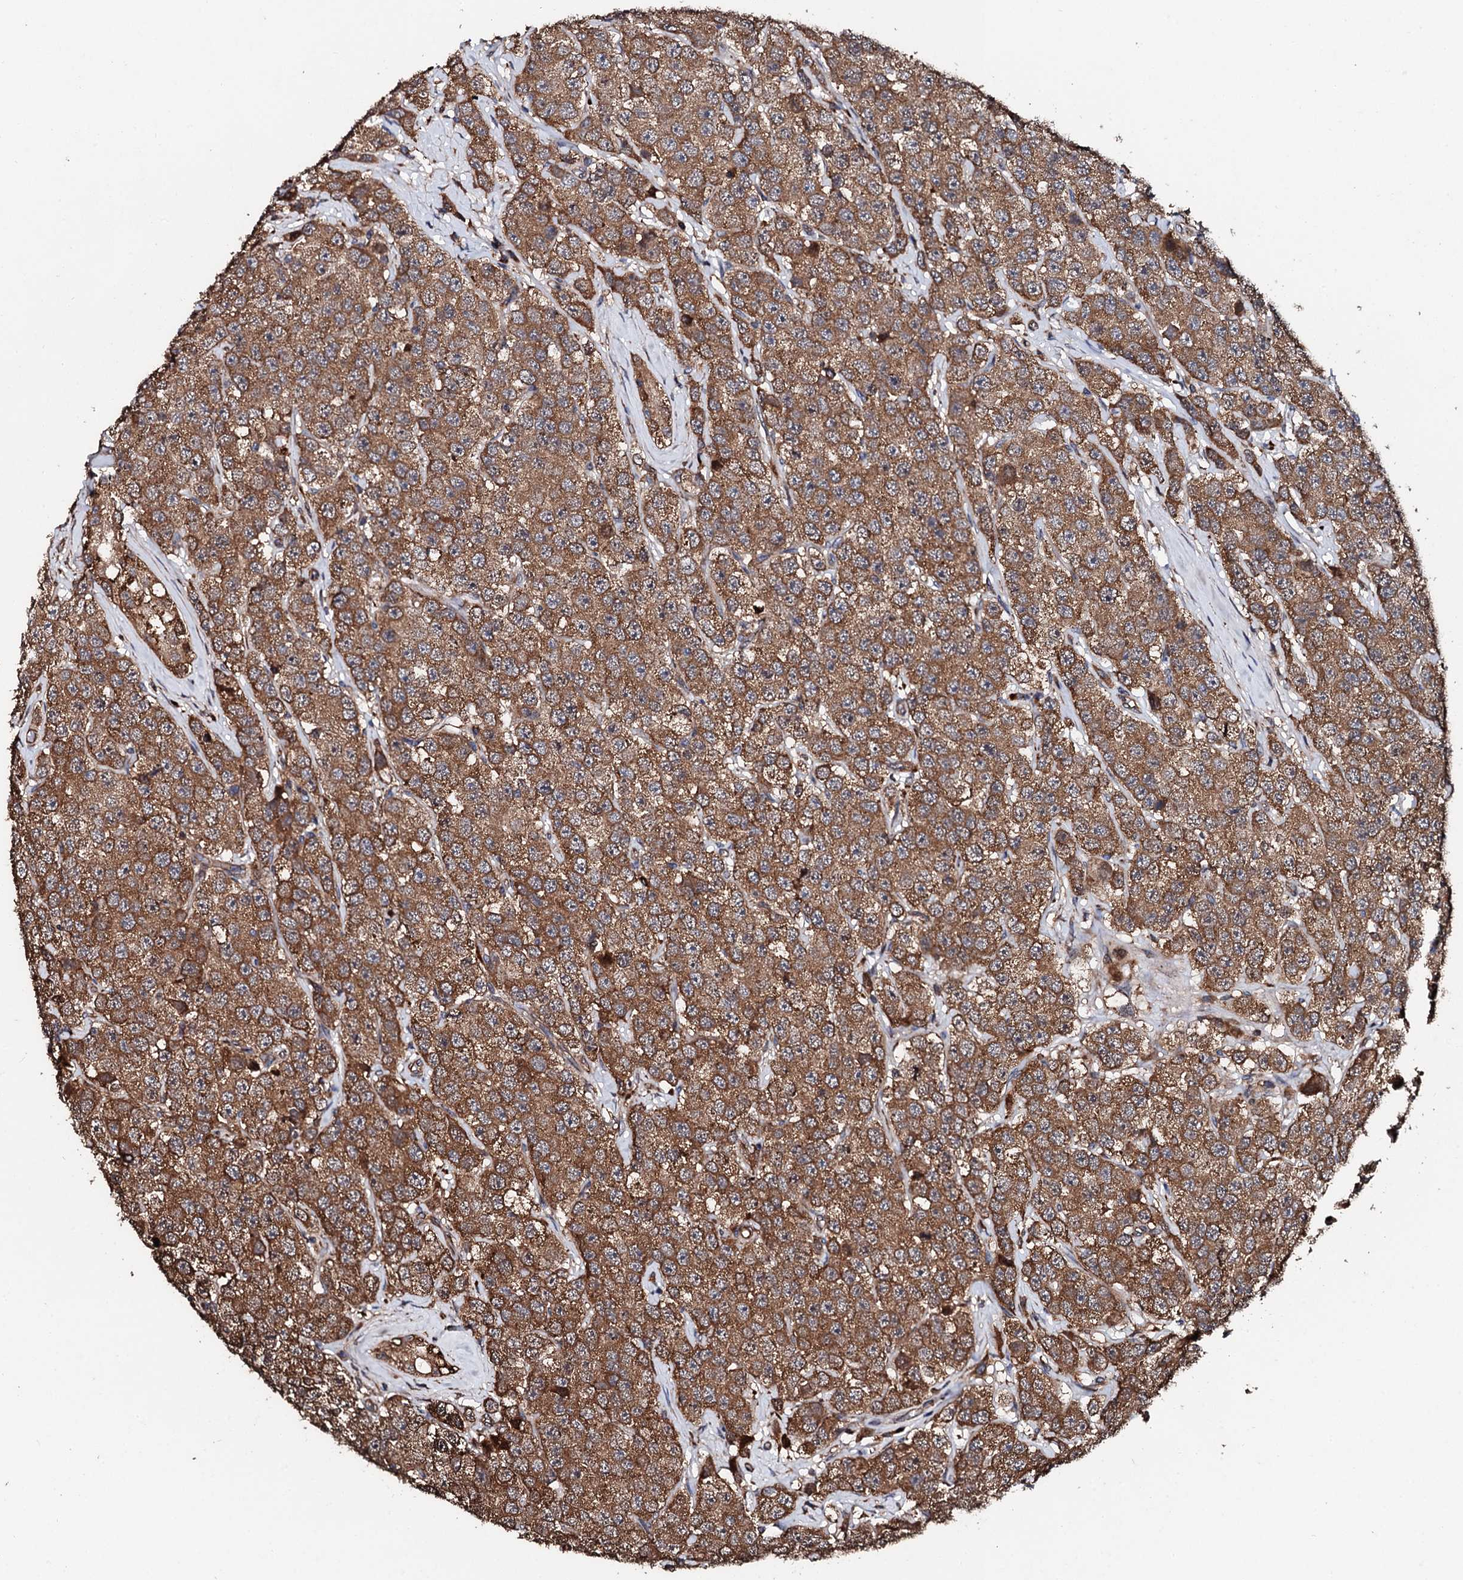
{"staining": {"intensity": "moderate", "quantity": ">75%", "location": "cytoplasmic/membranous"}, "tissue": "testis cancer", "cell_type": "Tumor cells", "image_type": "cancer", "snomed": [{"axis": "morphology", "description": "Seminoma, NOS"}, {"axis": "topography", "description": "Testis"}], "caption": "Protein positivity by immunohistochemistry (IHC) reveals moderate cytoplasmic/membranous staining in about >75% of tumor cells in testis seminoma.", "gene": "CKAP5", "patient": {"sex": "male", "age": 28}}